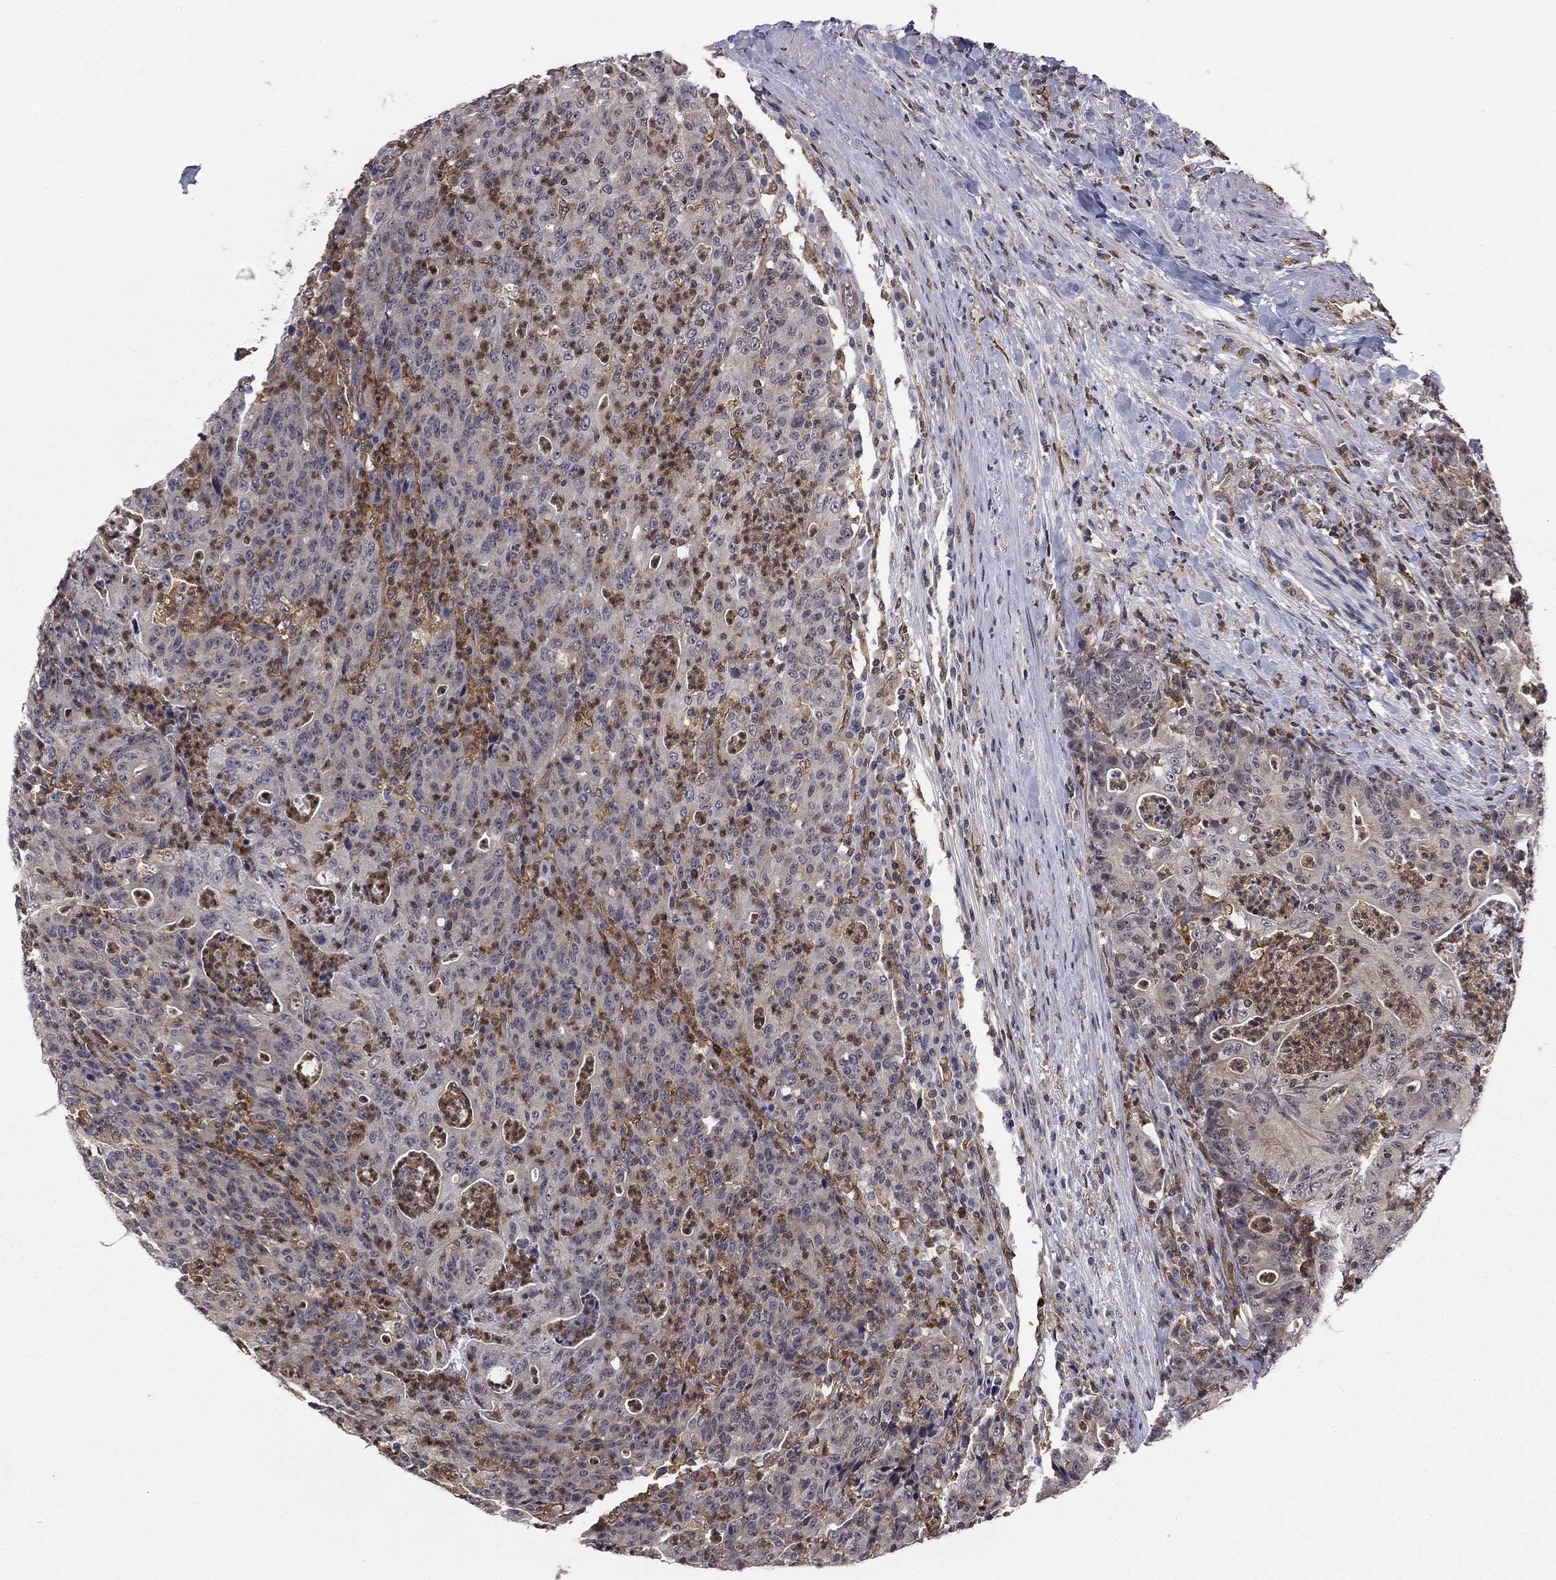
{"staining": {"intensity": "negative", "quantity": "none", "location": "none"}, "tissue": "colorectal cancer", "cell_type": "Tumor cells", "image_type": "cancer", "snomed": [{"axis": "morphology", "description": "Adenocarcinoma, NOS"}, {"axis": "topography", "description": "Colon"}], "caption": "Immunohistochemical staining of human colorectal cancer (adenocarcinoma) shows no significant positivity in tumor cells. (Stains: DAB IHC with hematoxylin counter stain, Microscopy: brightfield microscopy at high magnification).", "gene": "PLCB2", "patient": {"sex": "male", "age": 70}}